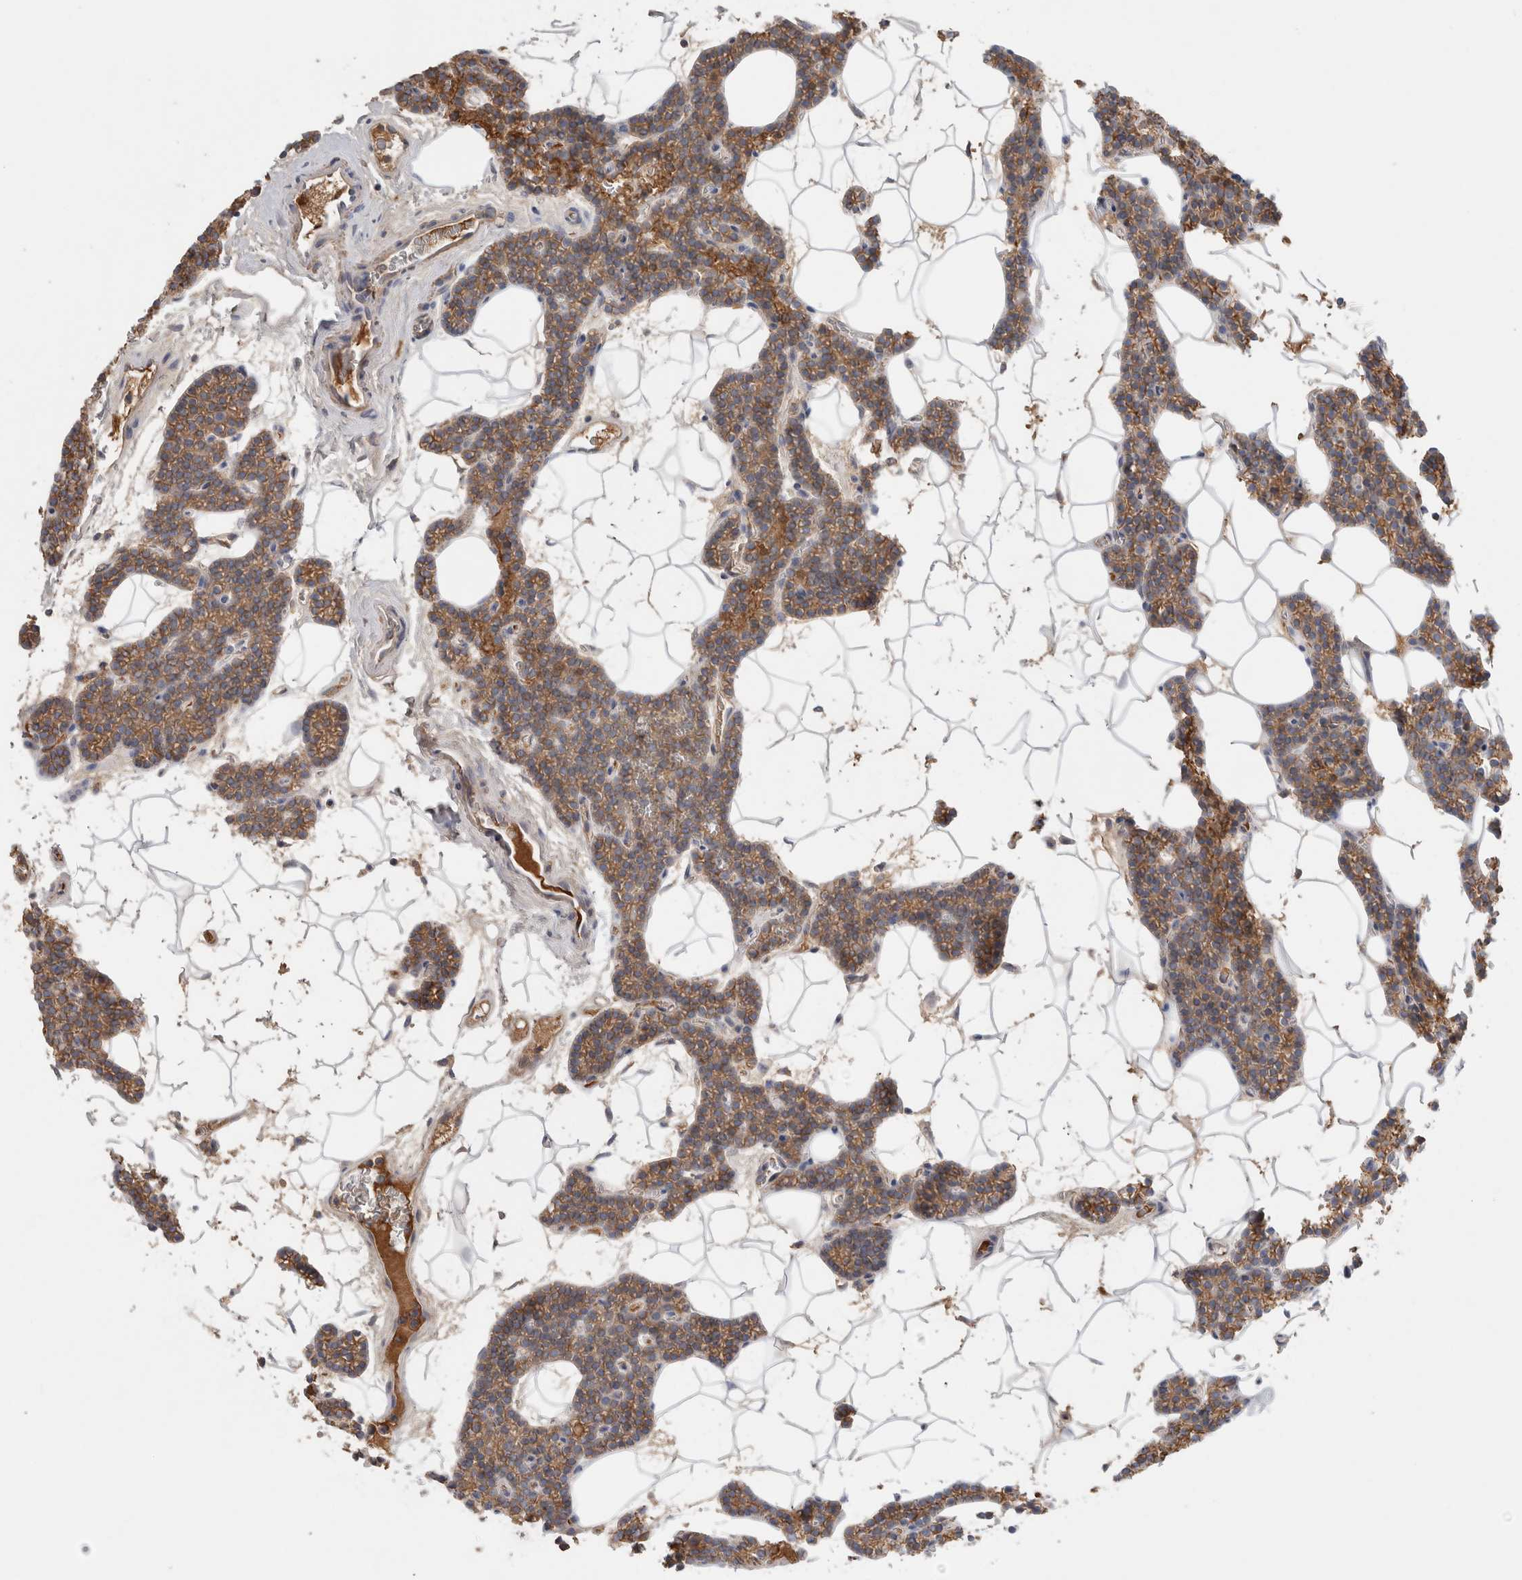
{"staining": {"intensity": "moderate", "quantity": ">75%", "location": "cytoplasmic/membranous"}, "tissue": "parathyroid gland", "cell_type": "Glandular cells", "image_type": "normal", "snomed": [{"axis": "morphology", "description": "Normal tissue, NOS"}, {"axis": "topography", "description": "Parathyroid gland"}], "caption": "Immunohistochemistry (IHC) (DAB (3,3'-diaminobenzidine)) staining of normal human parathyroid gland exhibits moderate cytoplasmic/membranous protein expression in approximately >75% of glandular cells. (DAB (3,3'-diaminobenzidine) IHC, brown staining for protein, blue staining for nuclei).", "gene": "CFI", "patient": {"sex": "male", "age": 42}}